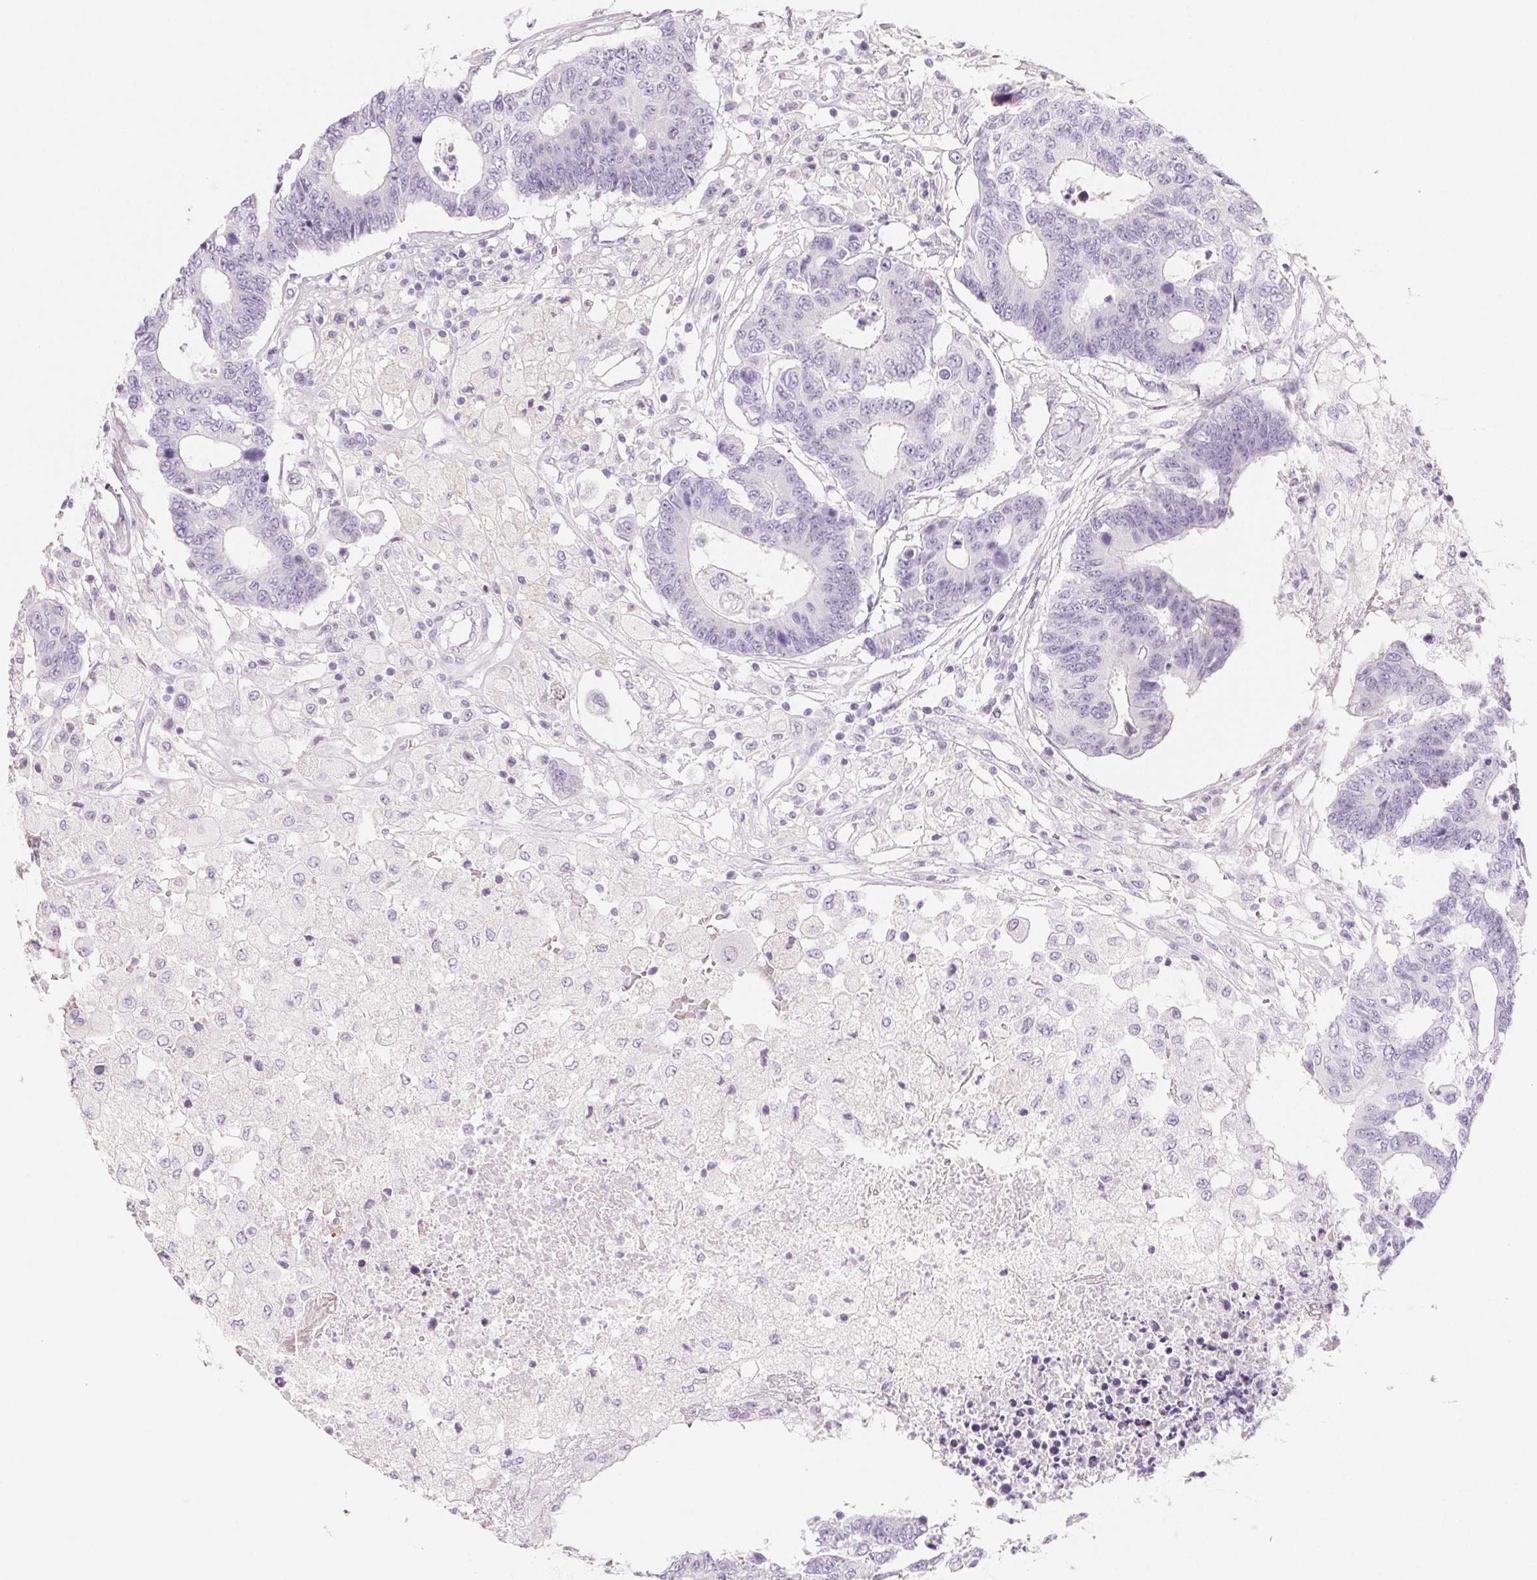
{"staining": {"intensity": "negative", "quantity": "none", "location": "none"}, "tissue": "colorectal cancer", "cell_type": "Tumor cells", "image_type": "cancer", "snomed": [{"axis": "morphology", "description": "Adenocarcinoma, NOS"}, {"axis": "topography", "description": "Colon"}], "caption": "High power microscopy image of an immunohistochemistry histopathology image of colorectal adenocarcinoma, revealing no significant positivity in tumor cells.", "gene": "SH3GL2", "patient": {"sex": "female", "age": 48}}